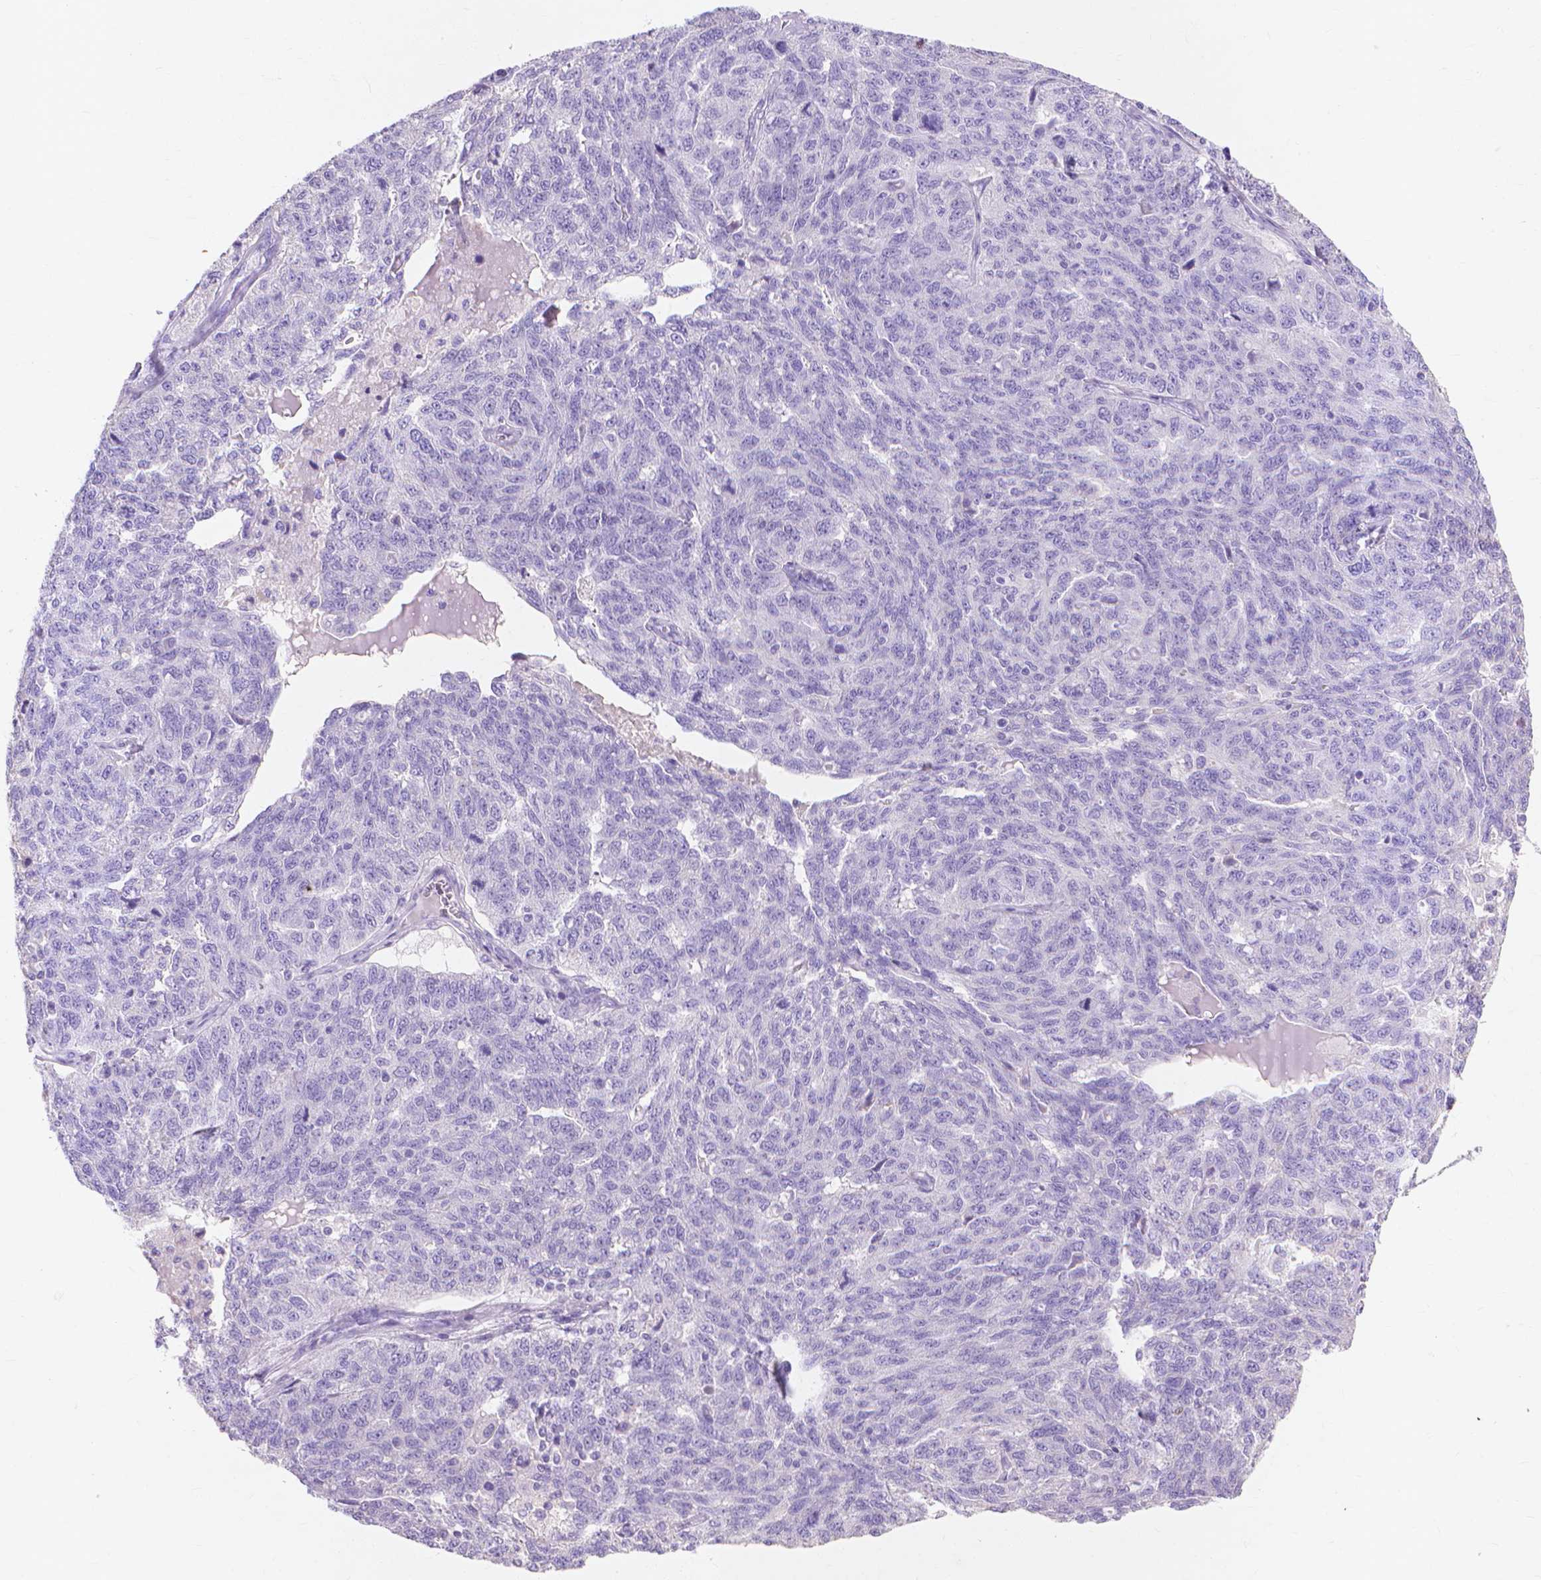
{"staining": {"intensity": "negative", "quantity": "none", "location": "none"}, "tissue": "ovarian cancer", "cell_type": "Tumor cells", "image_type": "cancer", "snomed": [{"axis": "morphology", "description": "Cystadenocarcinoma, serous, NOS"}, {"axis": "topography", "description": "Ovary"}], "caption": "Tumor cells are negative for brown protein staining in ovarian cancer (serous cystadenocarcinoma).", "gene": "MMP11", "patient": {"sex": "female", "age": 71}}